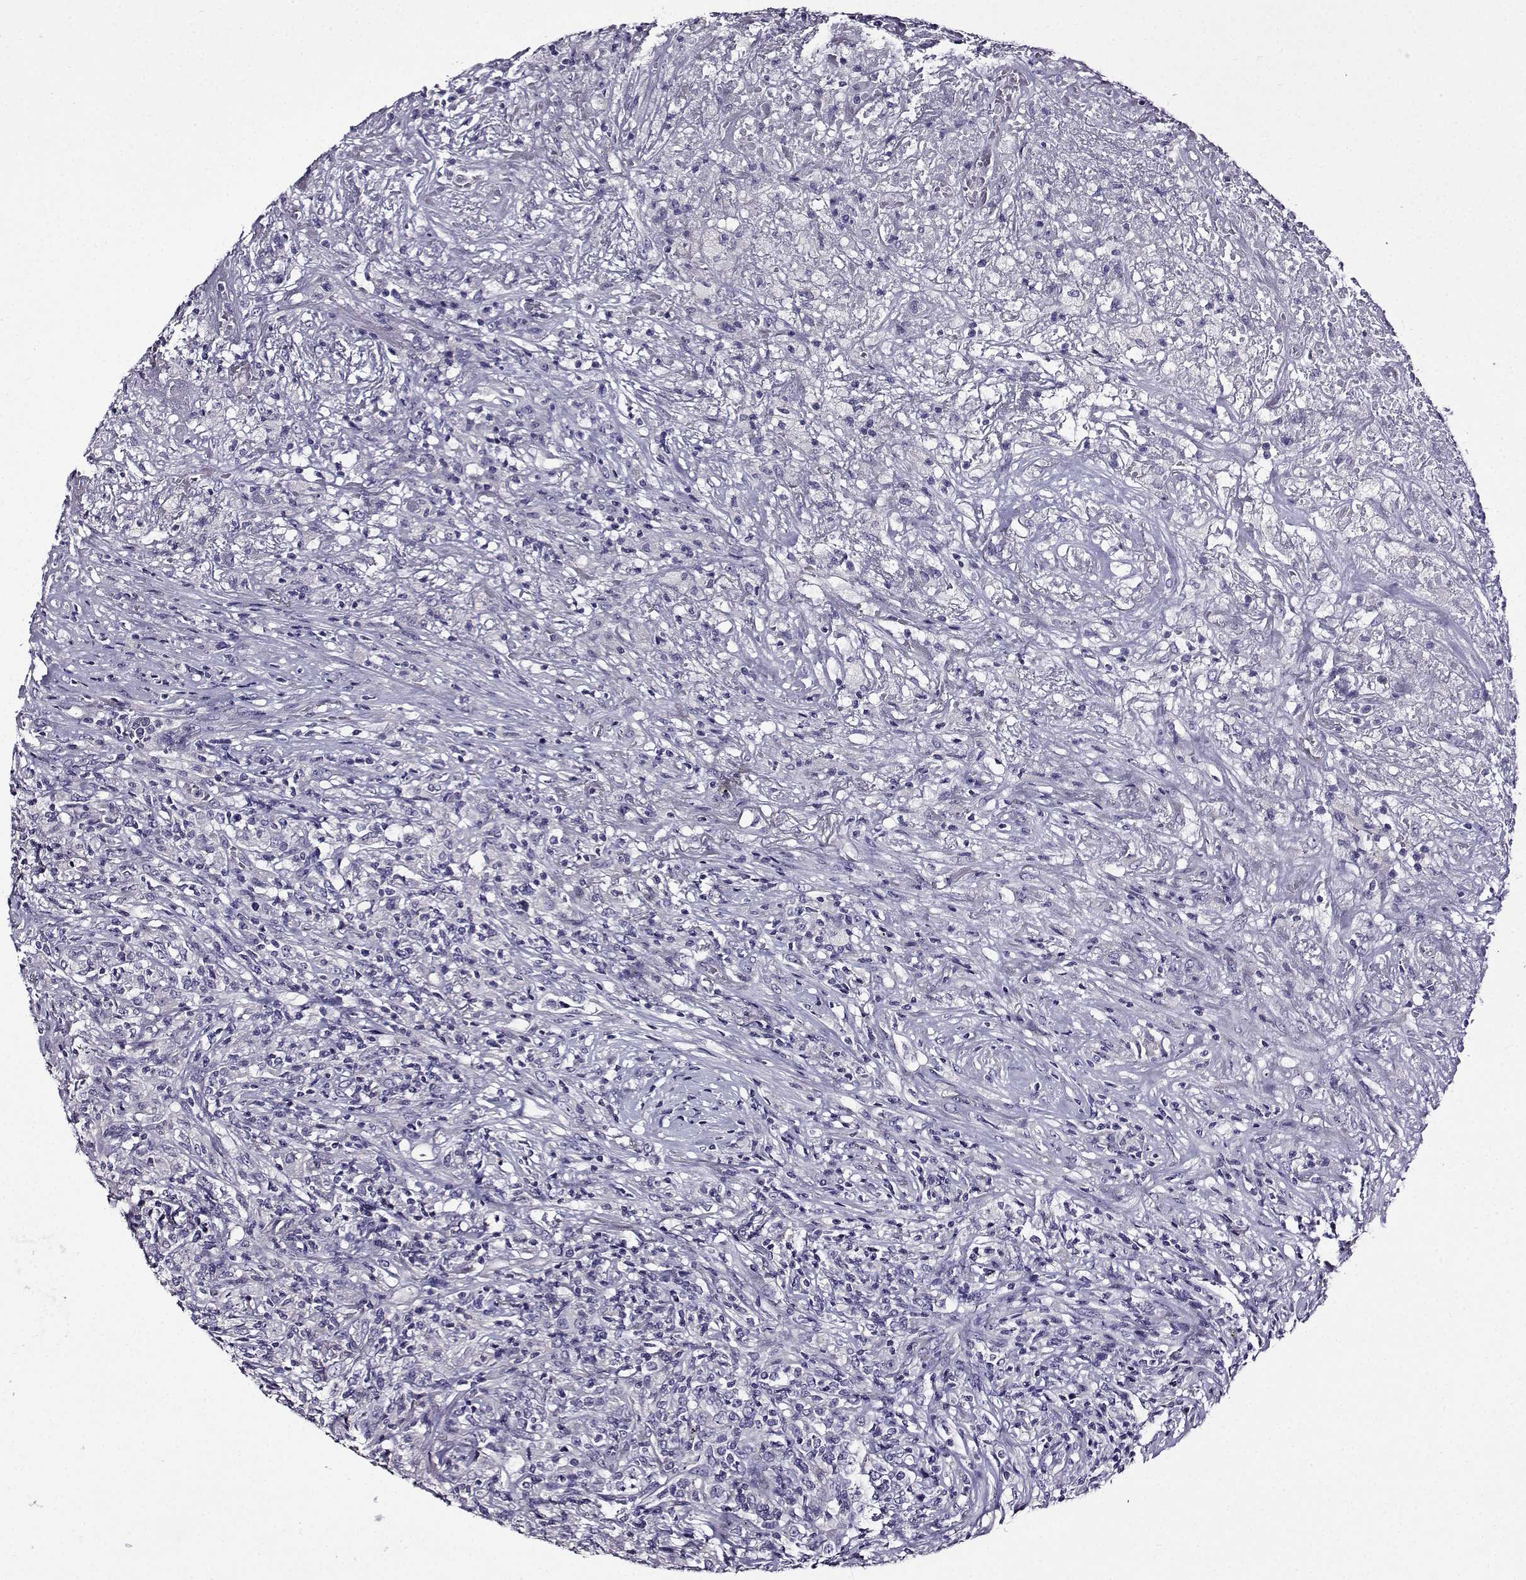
{"staining": {"intensity": "negative", "quantity": "none", "location": "none"}, "tissue": "lymphoma", "cell_type": "Tumor cells", "image_type": "cancer", "snomed": [{"axis": "morphology", "description": "Malignant lymphoma, non-Hodgkin's type, High grade"}, {"axis": "topography", "description": "Lung"}], "caption": "An immunohistochemistry (IHC) micrograph of lymphoma is shown. There is no staining in tumor cells of lymphoma. The staining was performed using DAB (3,3'-diaminobenzidine) to visualize the protein expression in brown, while the nuclei were stained in blue with hematoxylin (Magnification: 20x).", "gene": "TMEM266", "patient": {"sex": "male", "age": 79}}